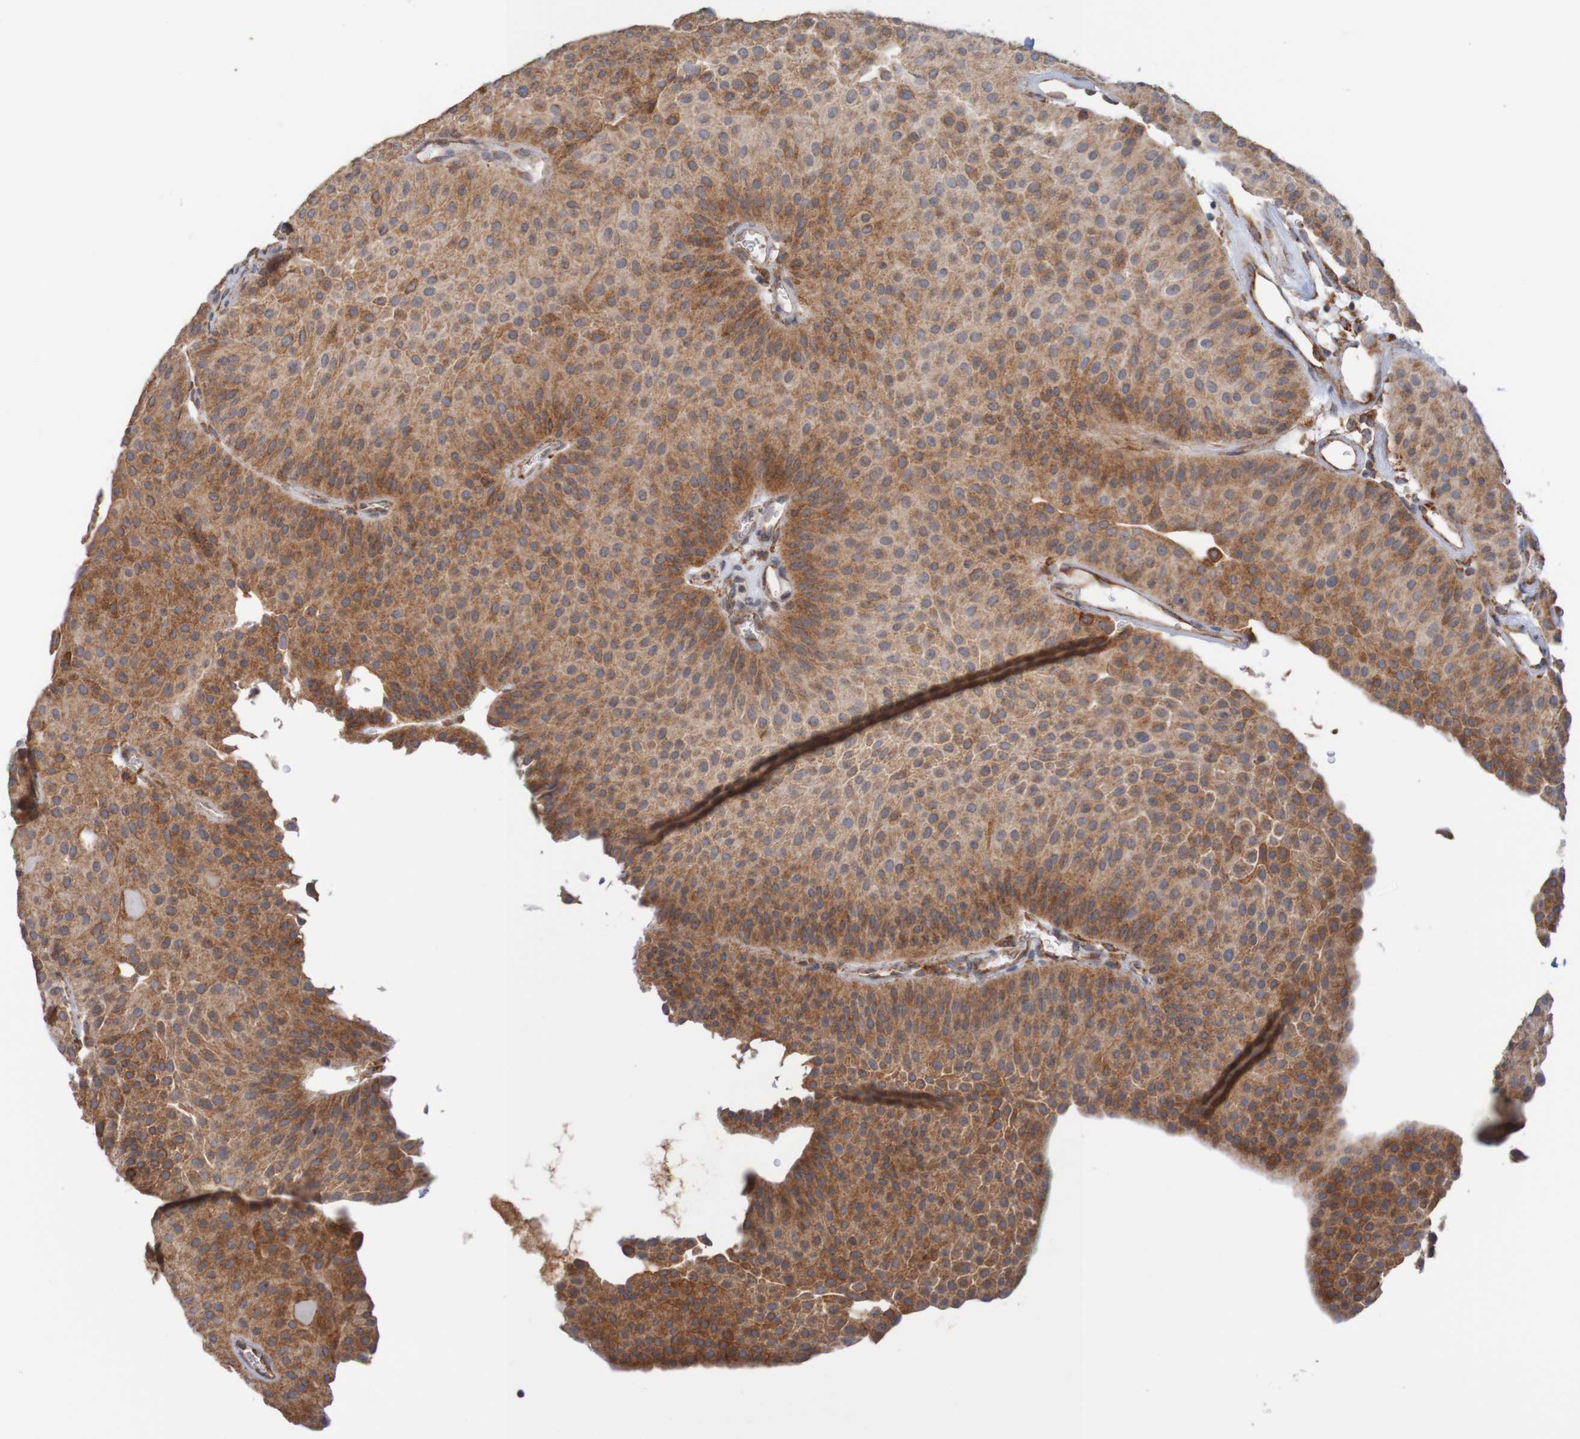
{"staining": {"intensity": "moderate", "quantity": "25%-75%", "location": "cytoplasmic/membranous"}, "tissue": "urothelial cancer", "cell_type": "Tumor cells", "image_type": "cancer", "snomed": [{"axis": "morphology", "description": "Urothelial carcinoma, Low grade"}, {"axis": "topography", "description": "Urinary bladder"}], "caption": "Moderate cytoplasmic/membranous protein staining is seen in approximately 25%-75% of tumor cells in urothelial cancer.", "gene": "PDIA3", "patient": {"sex": "female", "age": 60}}